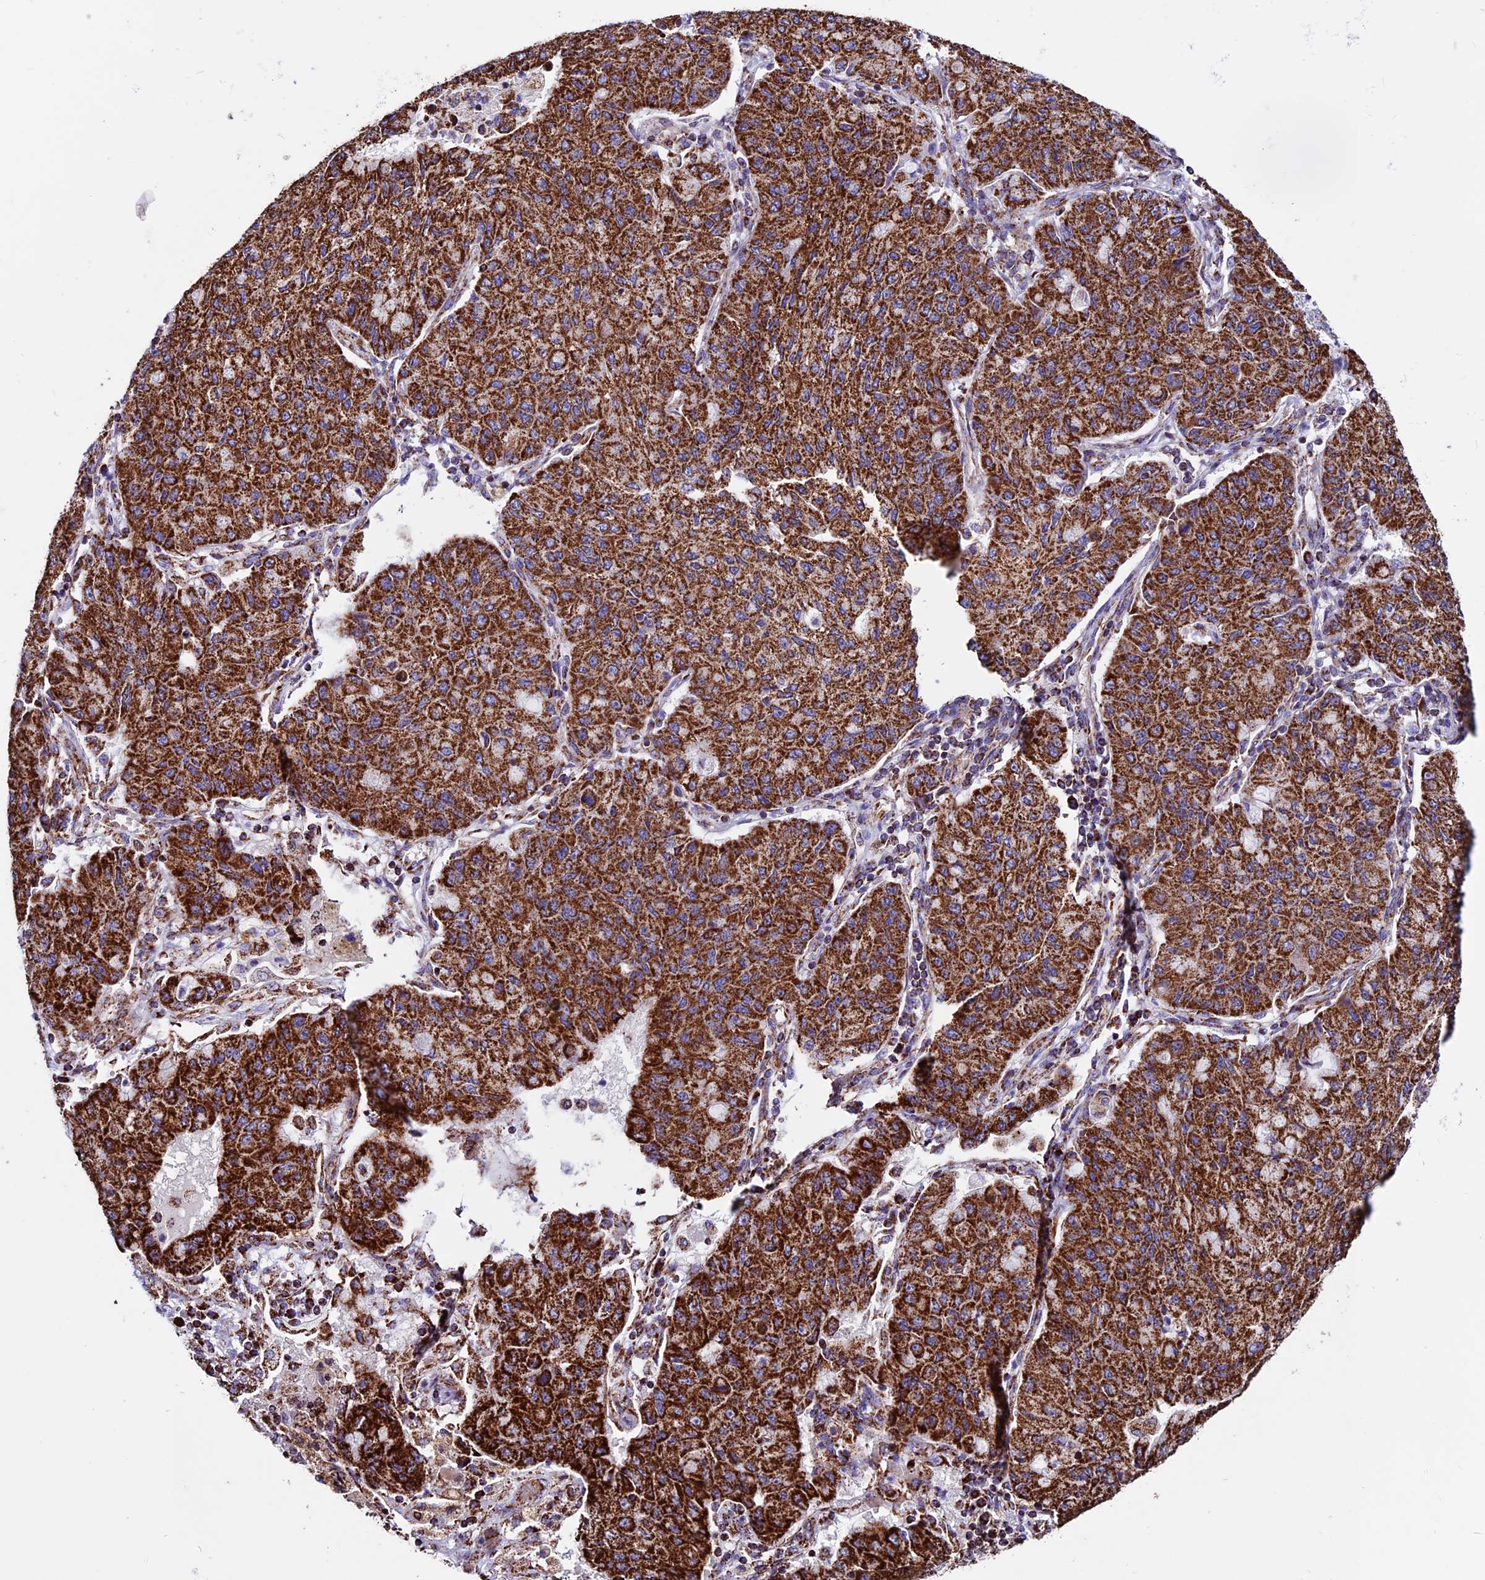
{"staining": {"intensity": "strong", "quantity": ">75%", "location": "cytoplasmic/membranous"}, "tissue": "lung cancer", "cell_type": "Tumor cells", "image_type": "cancer", "snomed": [{"axis": "morphology", "description": "Squamous cell carcinoma, NOS"}, {"axis": "topography", "description": "Lung"}], "caption": "High-power microscopy captured an immunohistochemistry (IHC) histopathology image of lung squamous cell carcinoma, revealing strong cytoplasmic/membranous expression in about >75% of tumor cells.", "gene": "CX3CL1", "patient": {"sex": "male", "age": 74}}